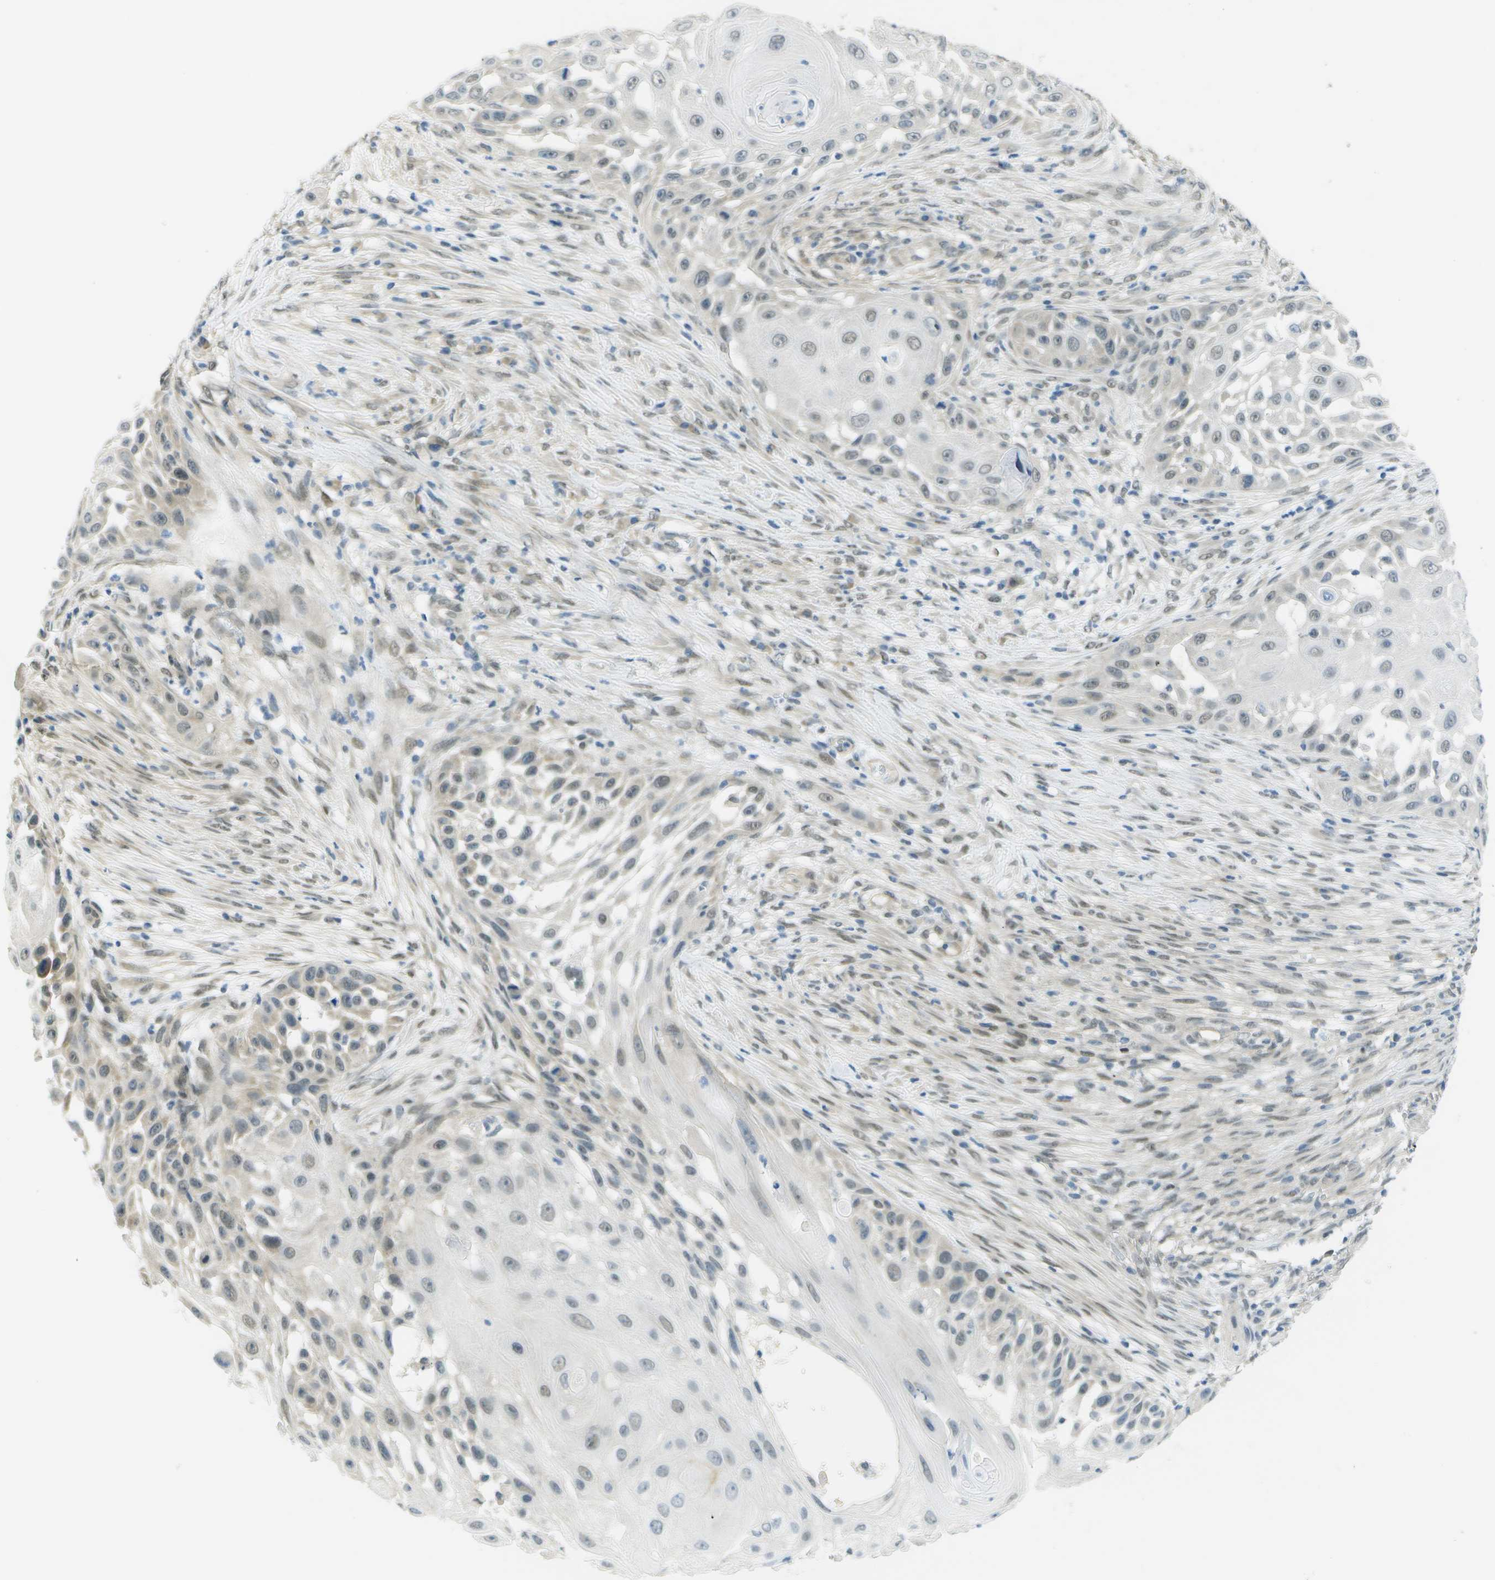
{"staining": {"intensity": "weak", "quantity": "<25%", "location": "nuclear"}, "tissue": "skin cancer", "cell_type": "Tumor cells", "image_type": "cancer", "snomed": [{"axis": "morphology", "description": "Squamous cell carcinoma, NOS"}, {"axis": "topography", "description": "Skin"}], "caption": "Immunohistochemistry of human skin squamous cell carcinoma exhibits no staining in tumor cells. (Brightfield microscopy of DAB (3,3'-diaminobenzidine) immunohistochemistry (IHC) at high magnification).", "gene": "ARID1B", "patient": {"sex": "female", "age": 44}}